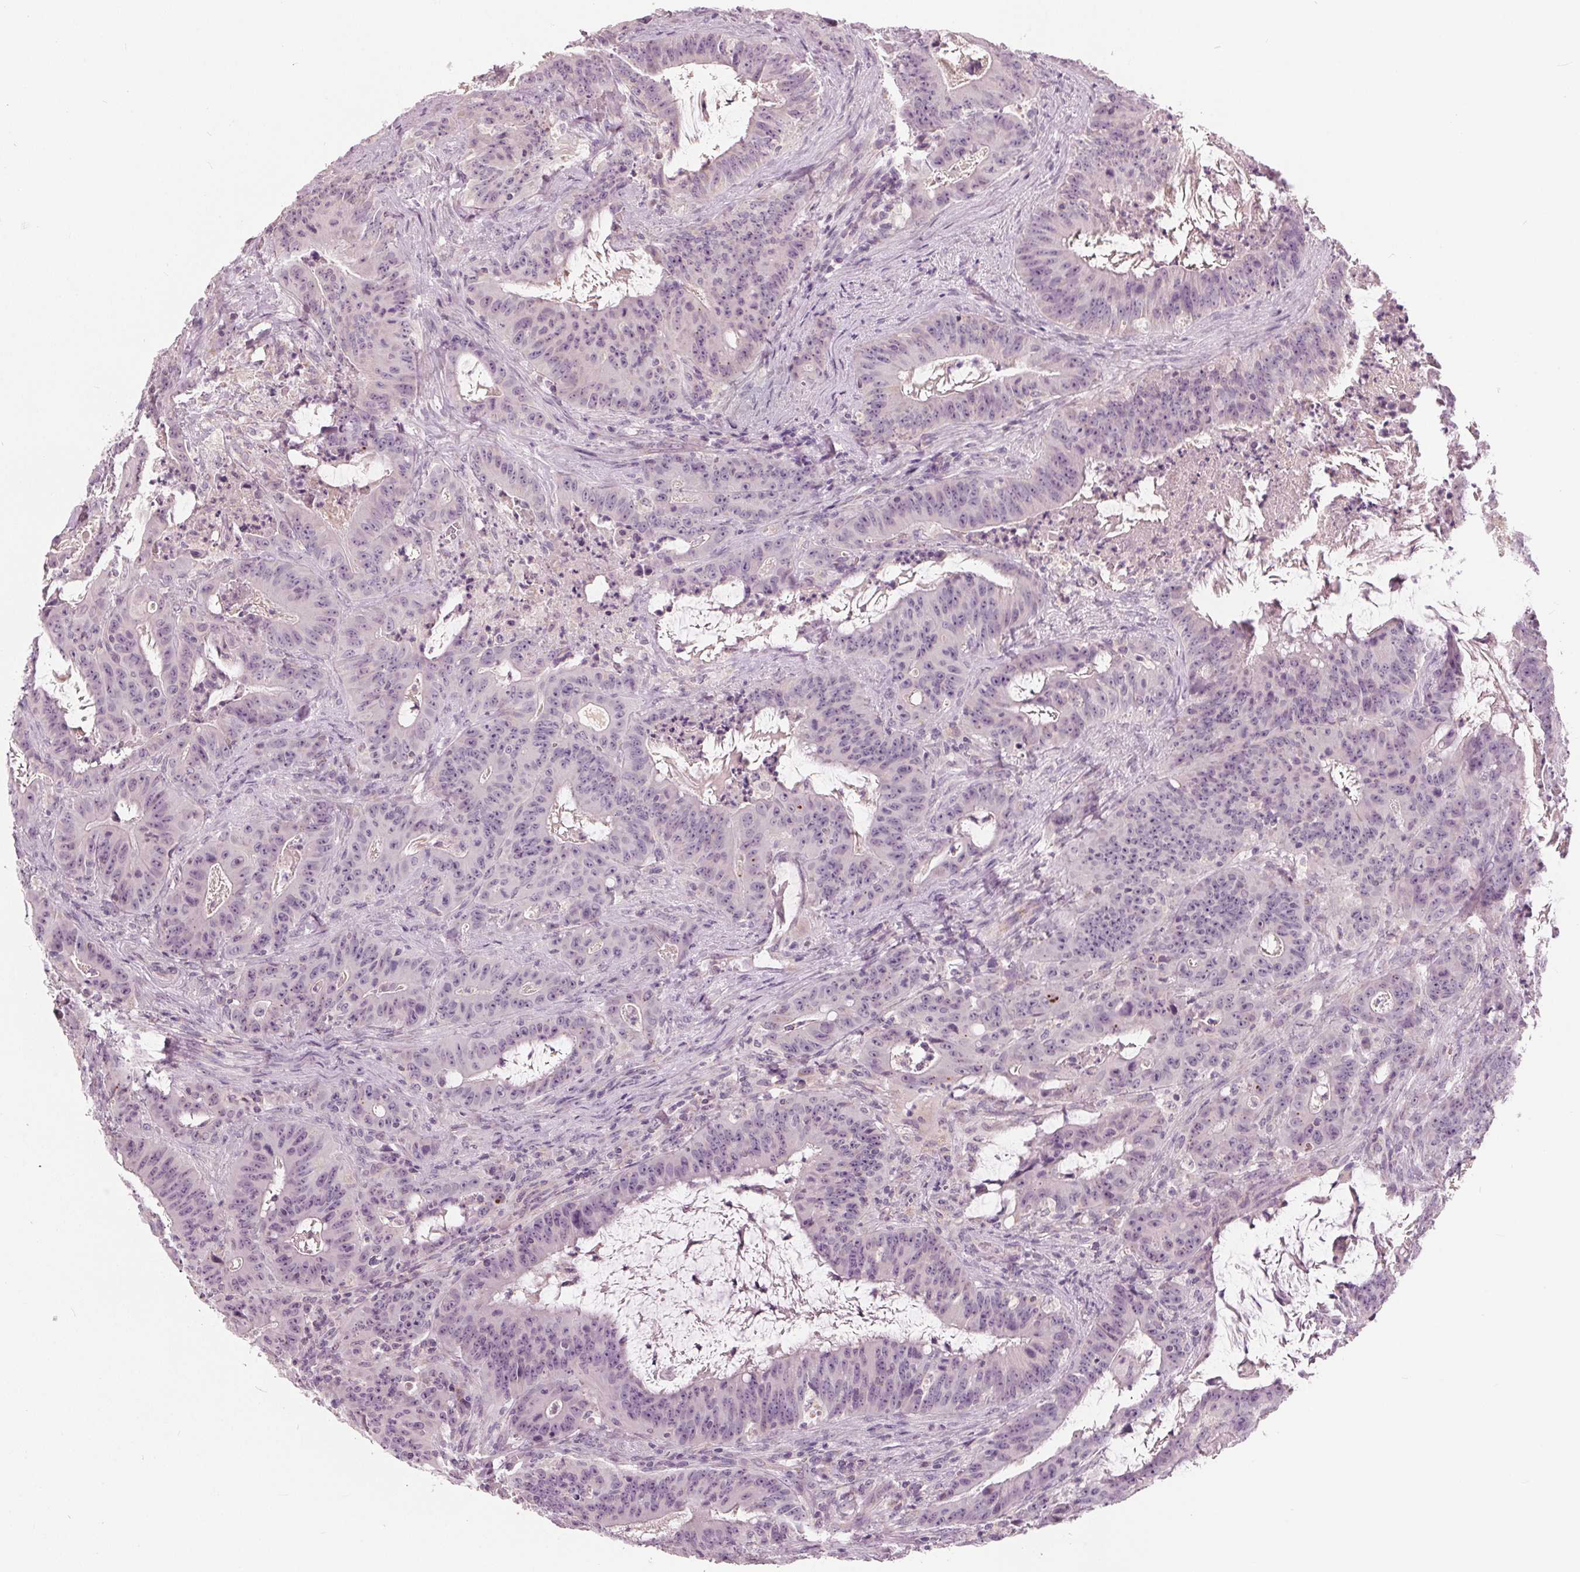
{"staining": {"intensity": "negative", "quantity": "none", "location": "none"}, "tissue": "colorectal cancer", "cell_type": "Tumor cells", "image_type": "cancer", "snomed": [{"axis": "morphology", "description": "Adenocarcinoma, NOS"}, {"axis": "topography", "description": "Colon"}], "caption": "This histopathology image is of adenocarcinoma (colorectal) stained with IHC to label a protein in brown with the nuclei are counter-stained blue. There is no expression in tumor cells.", "gene": "ECI2", "patient": {"sex": "male", "age": 33}}